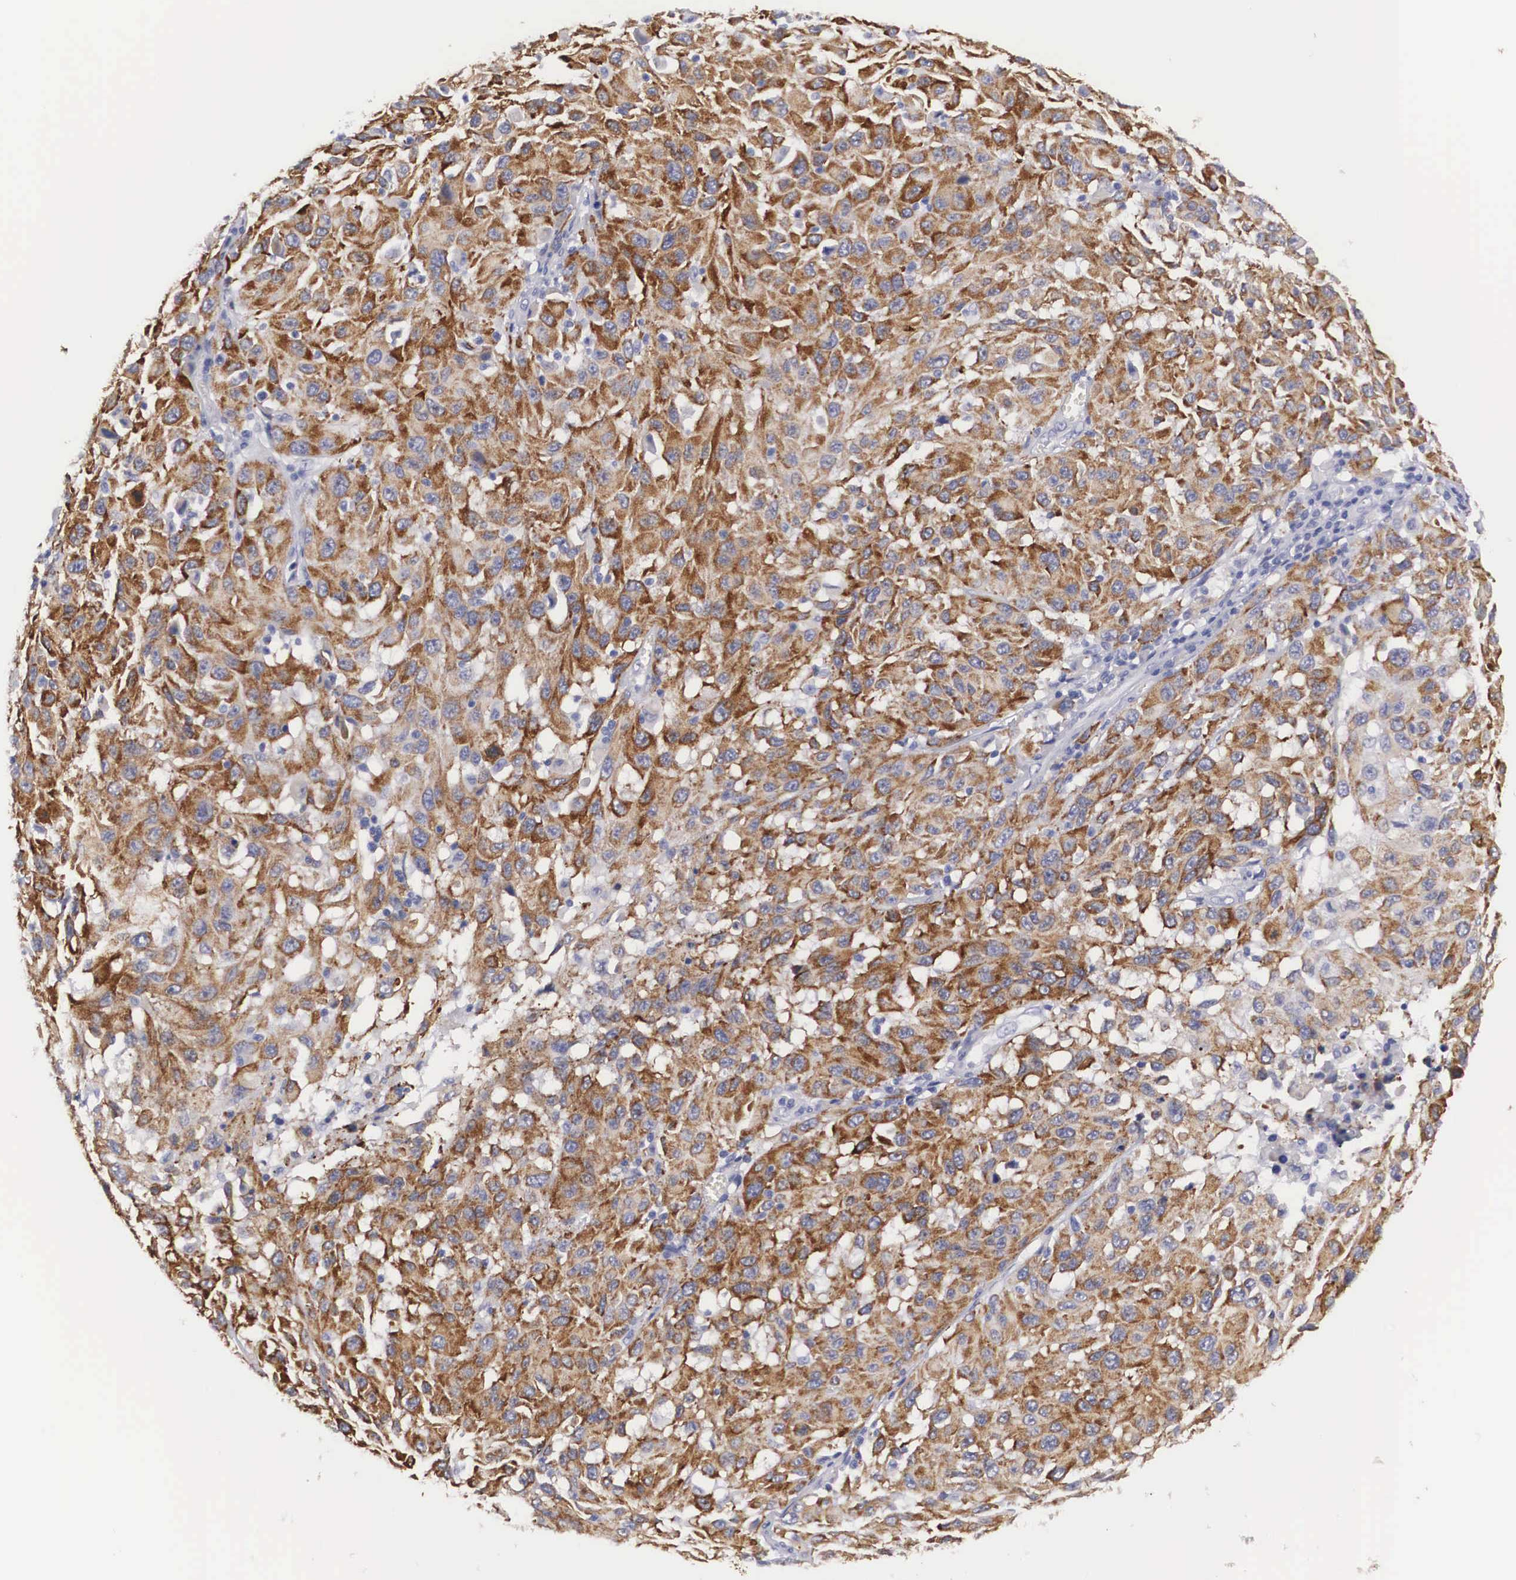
{"staining": {"intensity": "strong", "quantity": ">75%", "location": "cytoplasmic/membranous"}, "tissue": "melanoma", "cell_type": "Tumor cells", "image_type": "cancer", "snomed": [{"axis": "morphology", "description": "Malignant melanoma, NOS"}, {"axis": "topography", "description": "Skin"}], "caption": "This histopathology image shows malignant melanoma stained with immunohistochemistry (IHC) to label a protein in brown. The cytoplasmic/membranous of tumor cells show strong positivity for the protein. Nuclei are counter-stained blue.", "gene": "ARMCX3", "patient": {"sex": "female", "age": 77}}